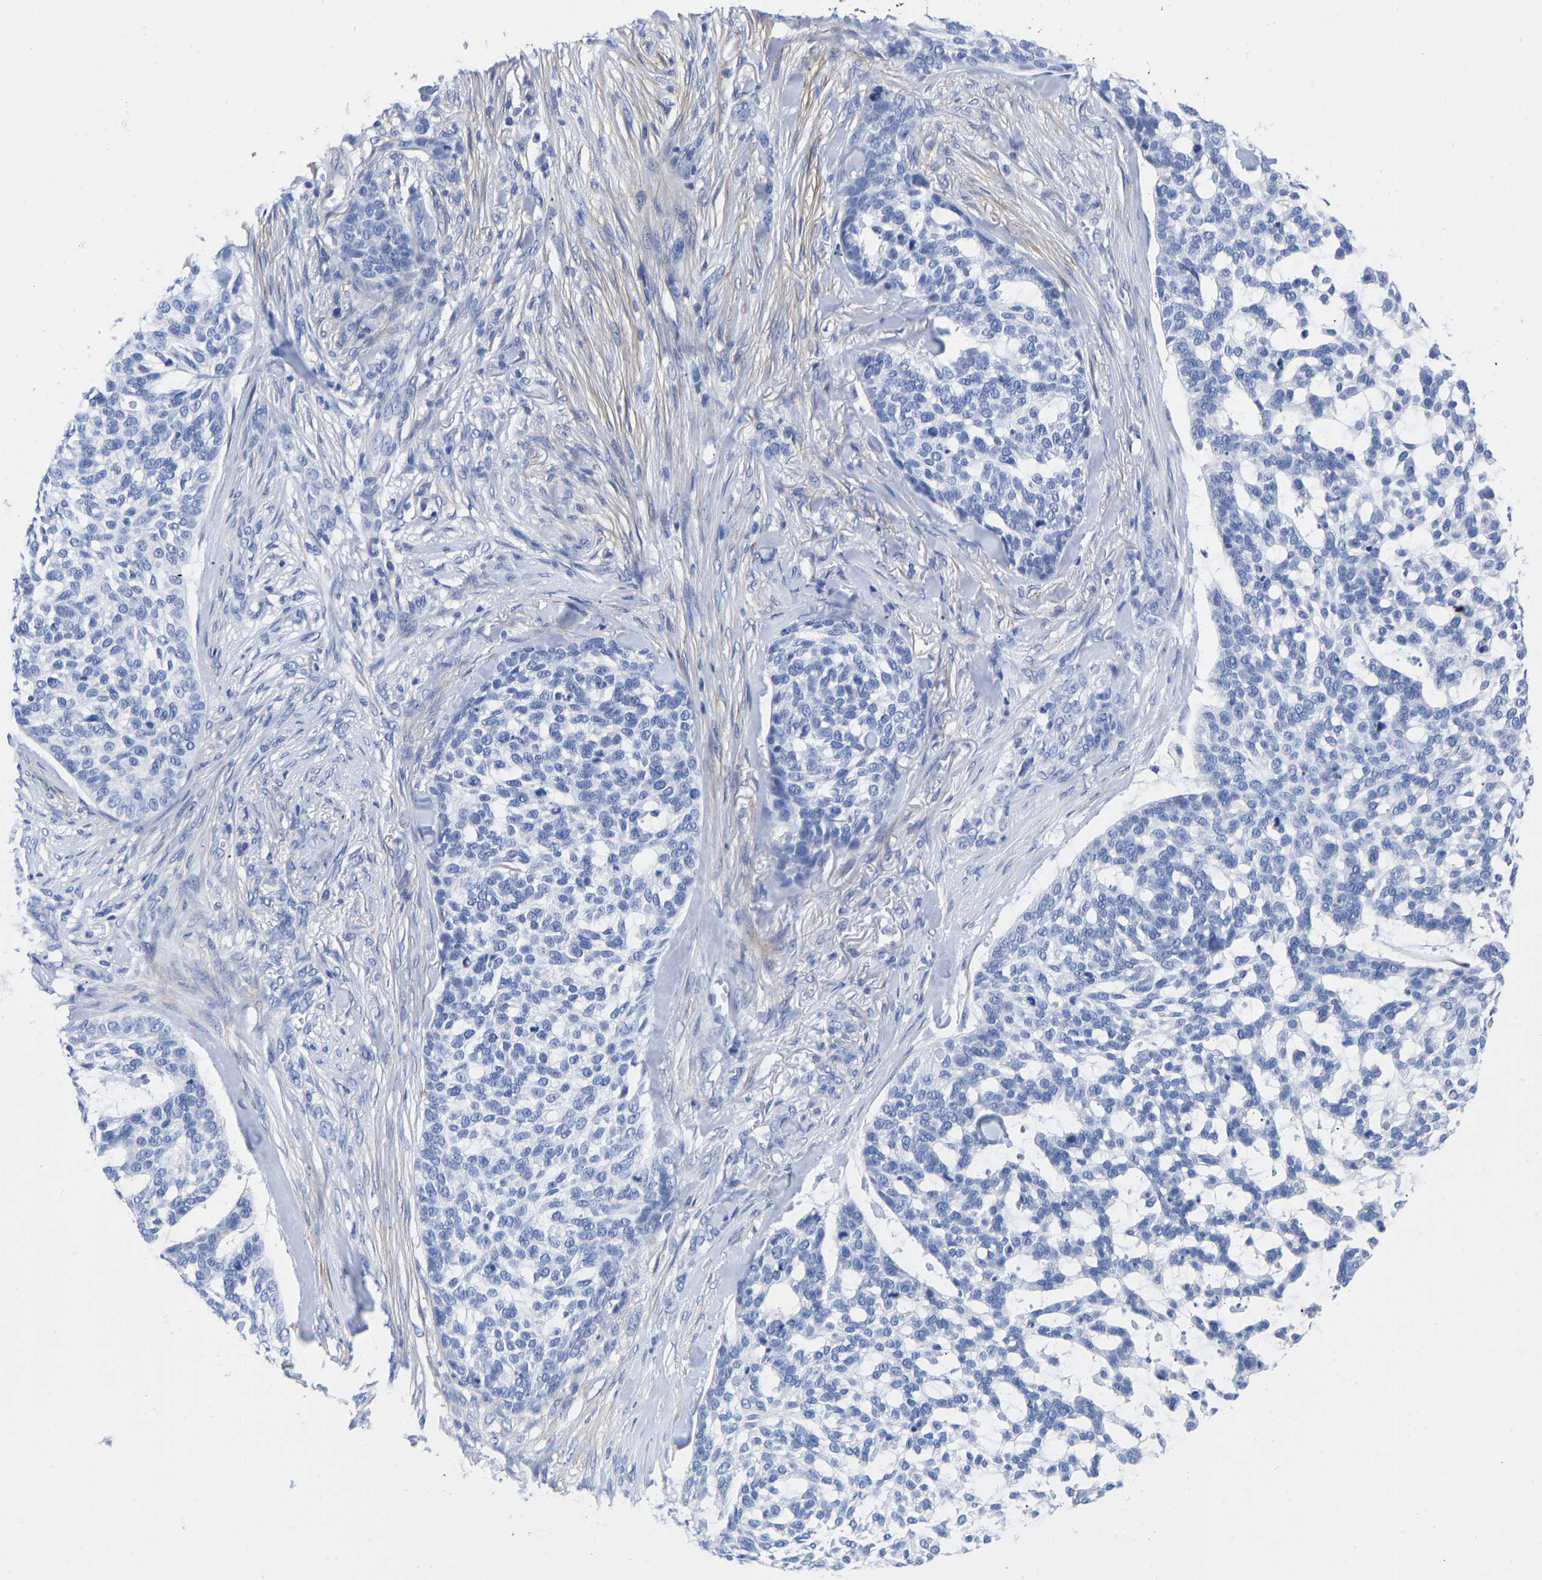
{"staining": {"intensity": "negative", "quantity": "none", "location": "none"}, "tissue": "skin cancer", "cell_type": "Tumor cells", "image_type": "cancer", "snomed": [{"axis": "morphology", "description": "Basal cell carcinoma"}, {"axis": "topography", "description": "Skin"}], "caption": "Photomicrograph shows no protein positivity in tumor cells of skin cancer tissue.", "gene": "GPA33", "patient": {"sex": "female", "age": 64}}